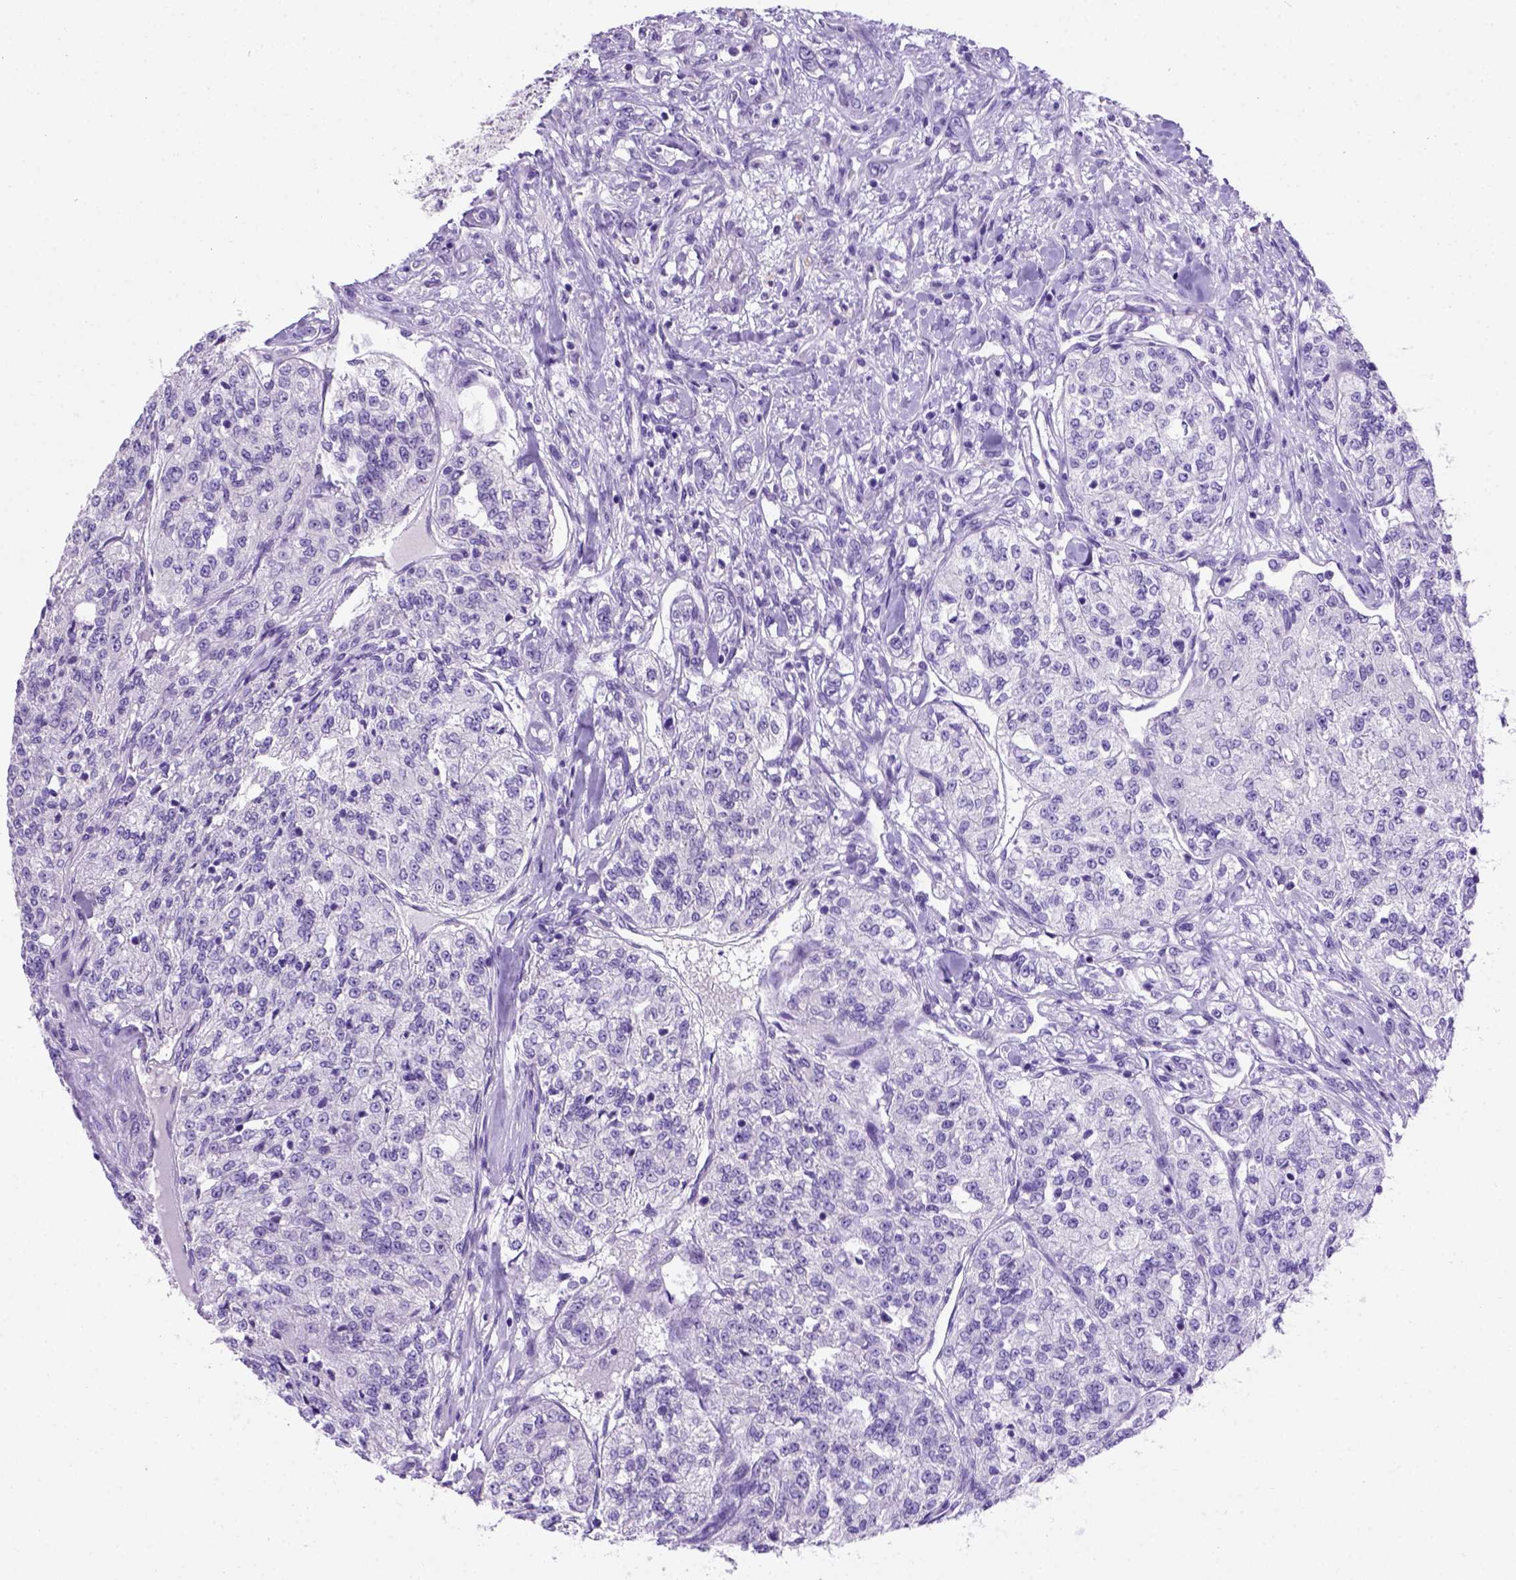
{"staining": {"intensity": "negative", "quantity": "none", "location": "none"}, "tissue": "renal cancer", "cell_type": "Tumor cells", "image_type": "cancer", "snomed": [{"axis": "morphology", "description": "Adenocarcinoma, NOS"}, {"axis": "topography", "description": "Kidney"}], "caption": "Tumor cells are negative for brown protein staining in renal adenocarcinoma. (DAB (3,3'-diaminobenzidine) immunohistochemistry, high magnification).", "gene": "FOXI1", "patient": {"sex": "female", "age": 63}}